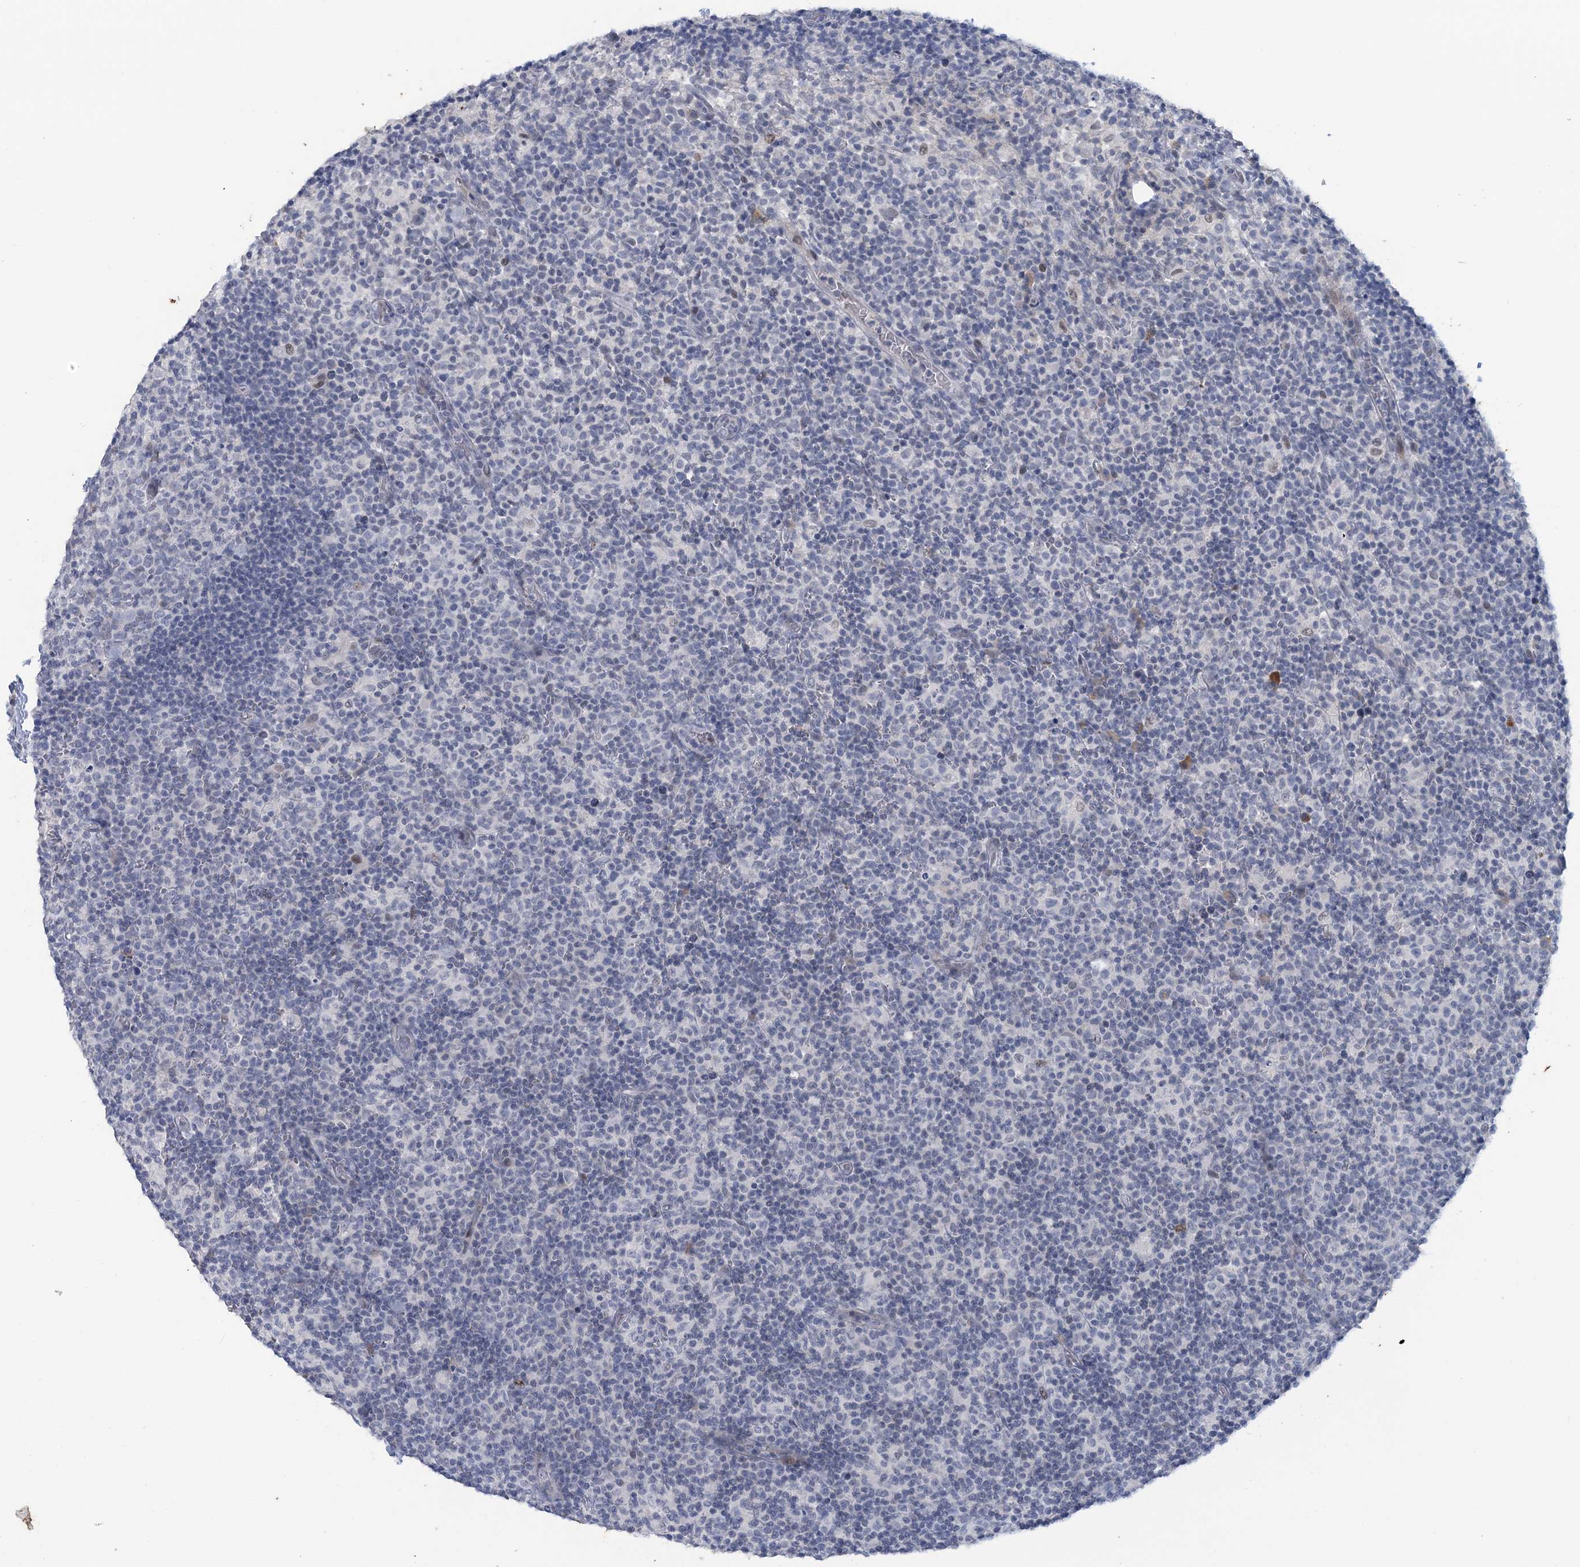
{"staining": {"intensity": "negative", "quantity": "none", "location": "none"}, "tissue": "lymph node", "cell_type": "Germinal center cells", "image_type": "normal", "snomed": [{"axis": "morphology", "description": "Normal tissue, NOS"}, {"axis": "morphology", "description": "Inflammation, NOS"}, {"axis": "topography", "description": "Lymph node"}], "caption": "The image reveals no staining of germinal center cells in normal lymph node.", "gene": "SNED1", "patient": {"sex": "male", "age": 55}}